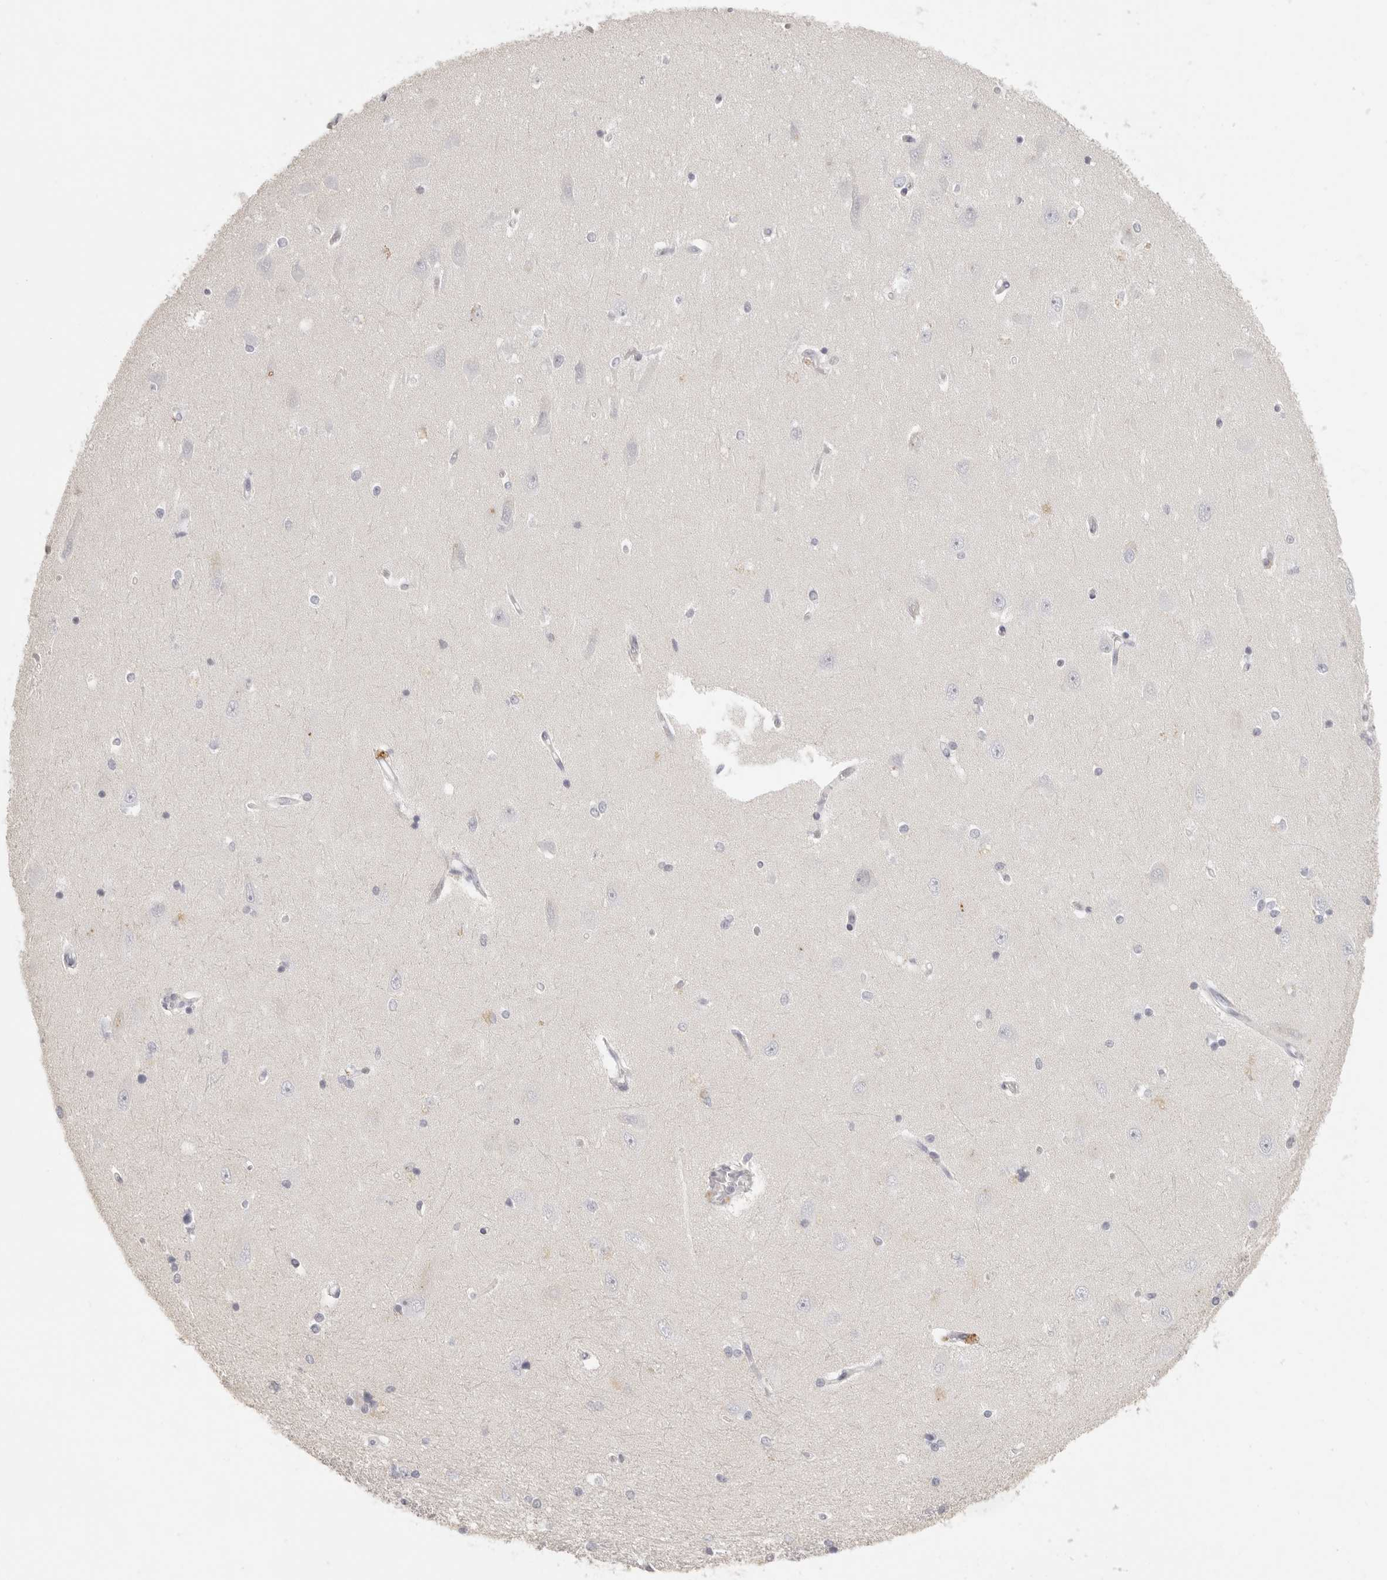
{"staining": {"intensity": "negative", "quantity": "none", "location": "none"}, "tissue": "hippocampus", "cell_type": "Glial cells", "image_type": "normal", "snomed": [{"axis": "morphology", "description": "Normal tissue, NOS"}, {"axis": "topography", "description": "Hippocampus"}], "caption": "This is a photomicrograph of immunohistochemistry staining of benign hippocampus, which shows no staining in glial cells. Brightfield microscopy of immunohistochemistry (IHC) stained with DAB (3,3'-diaminobenzidine) (brown) and hematoxylin (blue), captured at high magnification.", "gene": "RXFP1", "patient": {"sex": "male", "age": 45}}